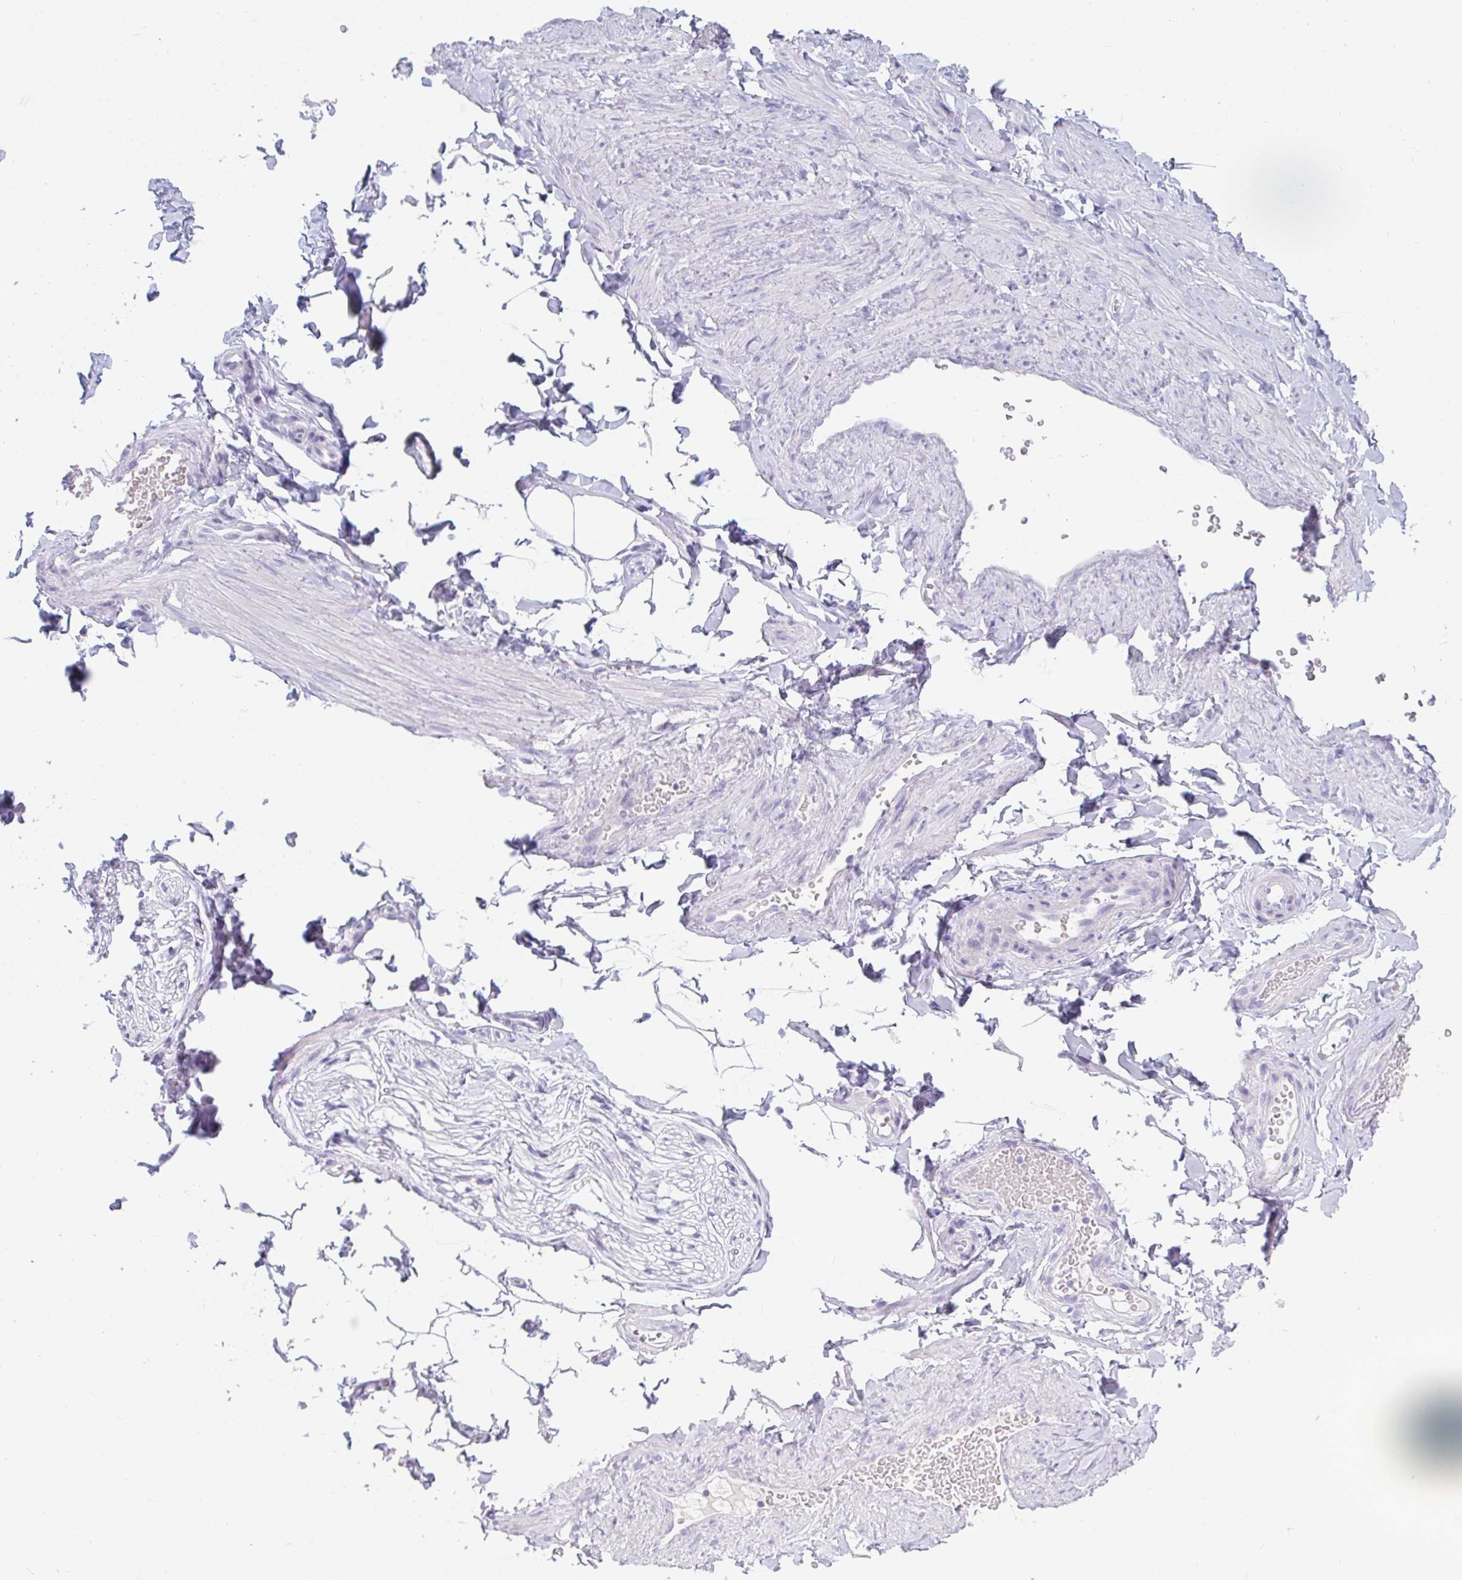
{"staining": {"intensity": "negative", "quantity": "none", "location": "none"}, "tissue": "adipose tissue", "cell_type": "Adipocytes", "image_type": "normal", "snomed": [{"axis": "morphology", "description": "Normal tissue, NOS"}, {"axis": "topography", "description": "Soft tissue"}, {"axis": "topography", "description": "Adipose tissue"}, {"axis": "topography", "description": "Vascular tissue"}, {"axis": "topography", "description": "Peripheral nerve tissue"}], "caption": "DAB immunohistochemical staining of normal human adipose tissue reveals no significant positivity in adipocytes.", "gene": "TTC30A", "patient": {"sex": "male", "age": 29}}